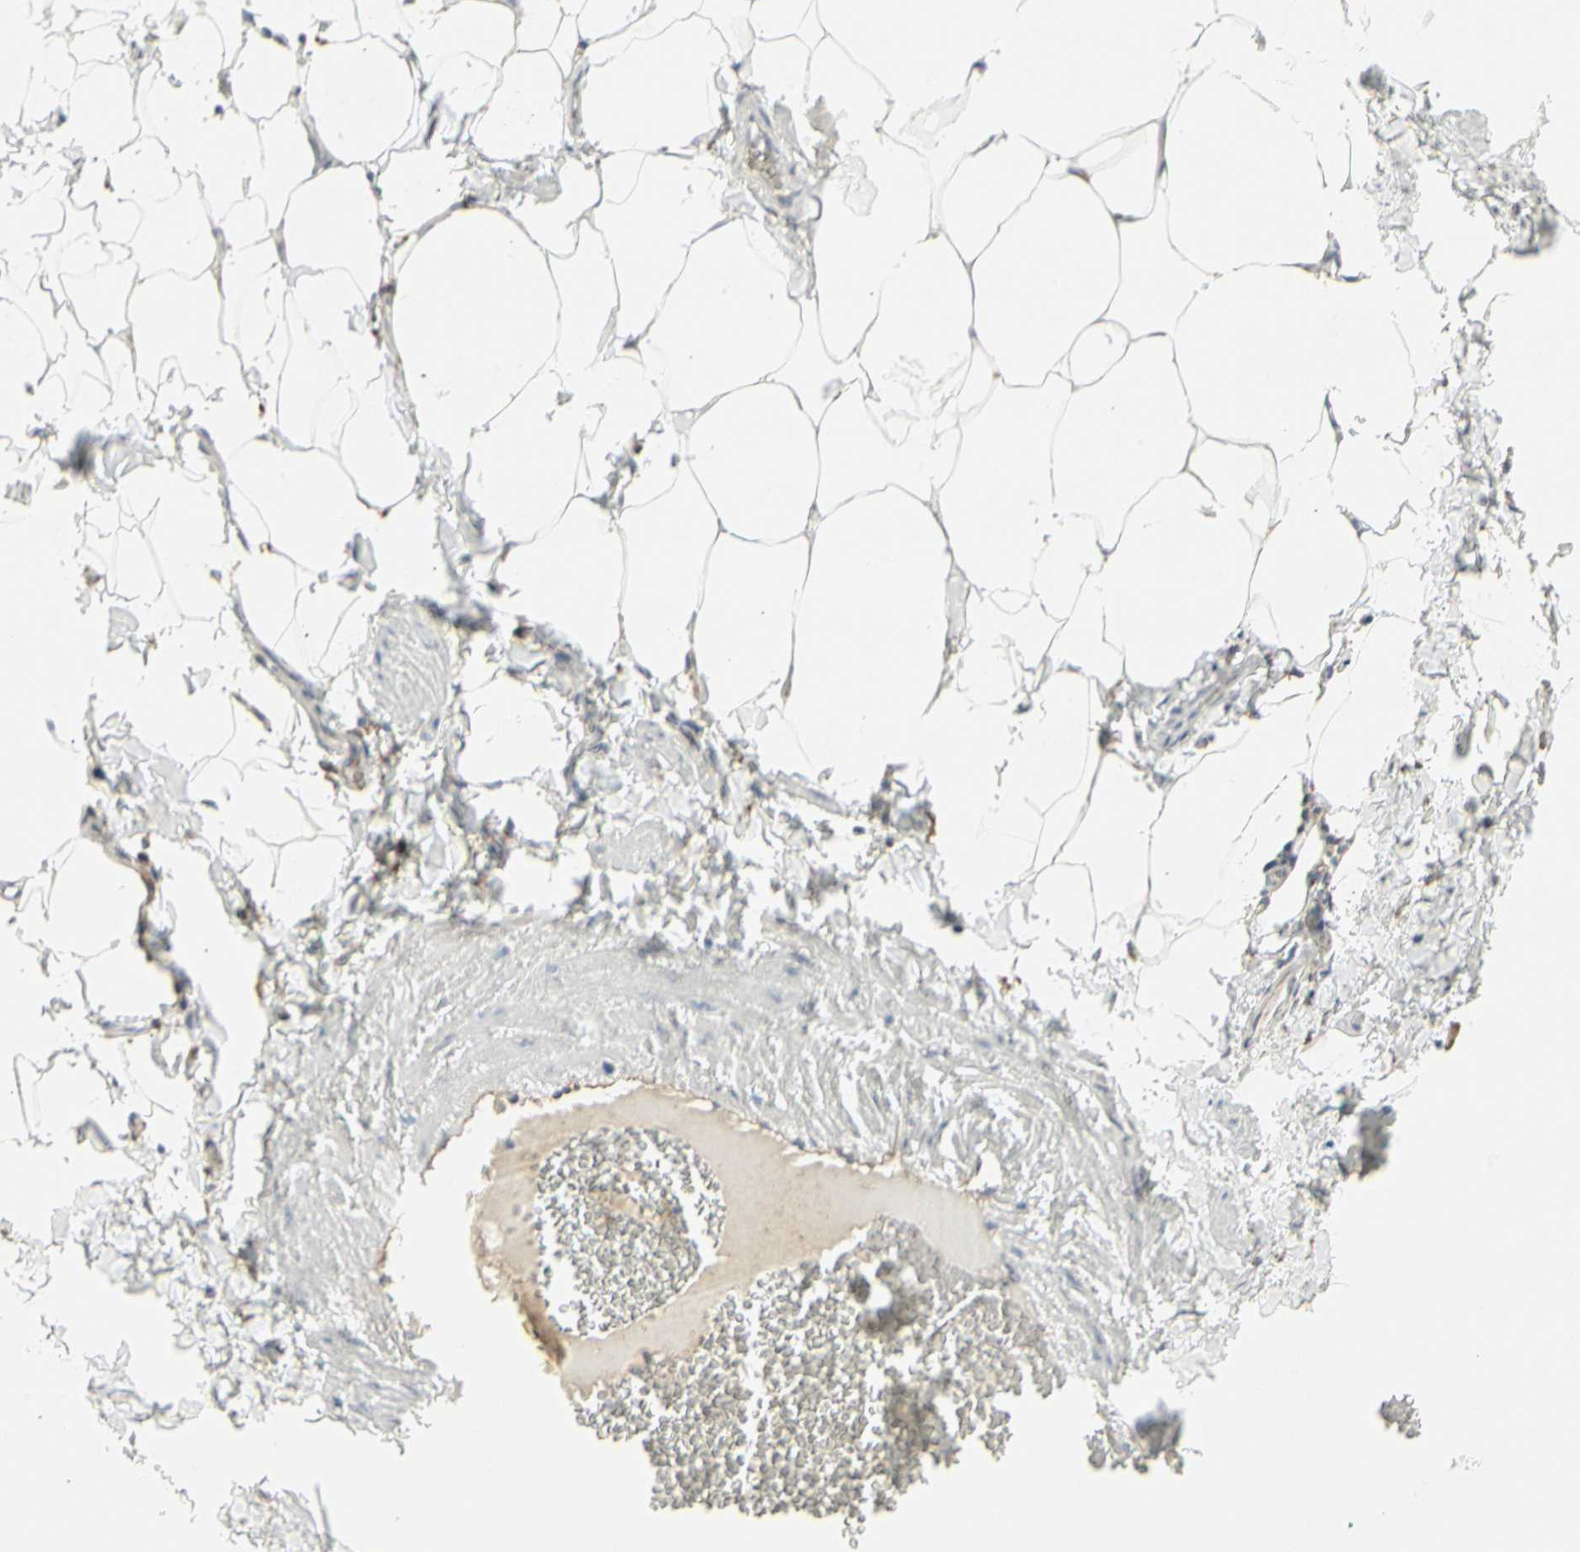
{"staining": {"intensity": "negative", "quantity": "none", "location": "none"}, "tissue": "adipose tissue", "cell_type": "Adipocytes", "image_type": "normal", "snomed": [{"axis": "morphology", "description": "Normal tissue, NOS"}, {"axis": "topography", "description": "Vascular tissue"}], "caption": "DAB immunohistochemical staining of normal human adipose tissue displays no significant positivity in adipocytes.", "gene": "ATP6V1B2", "patient": {"sex": "male", "age": 41}}